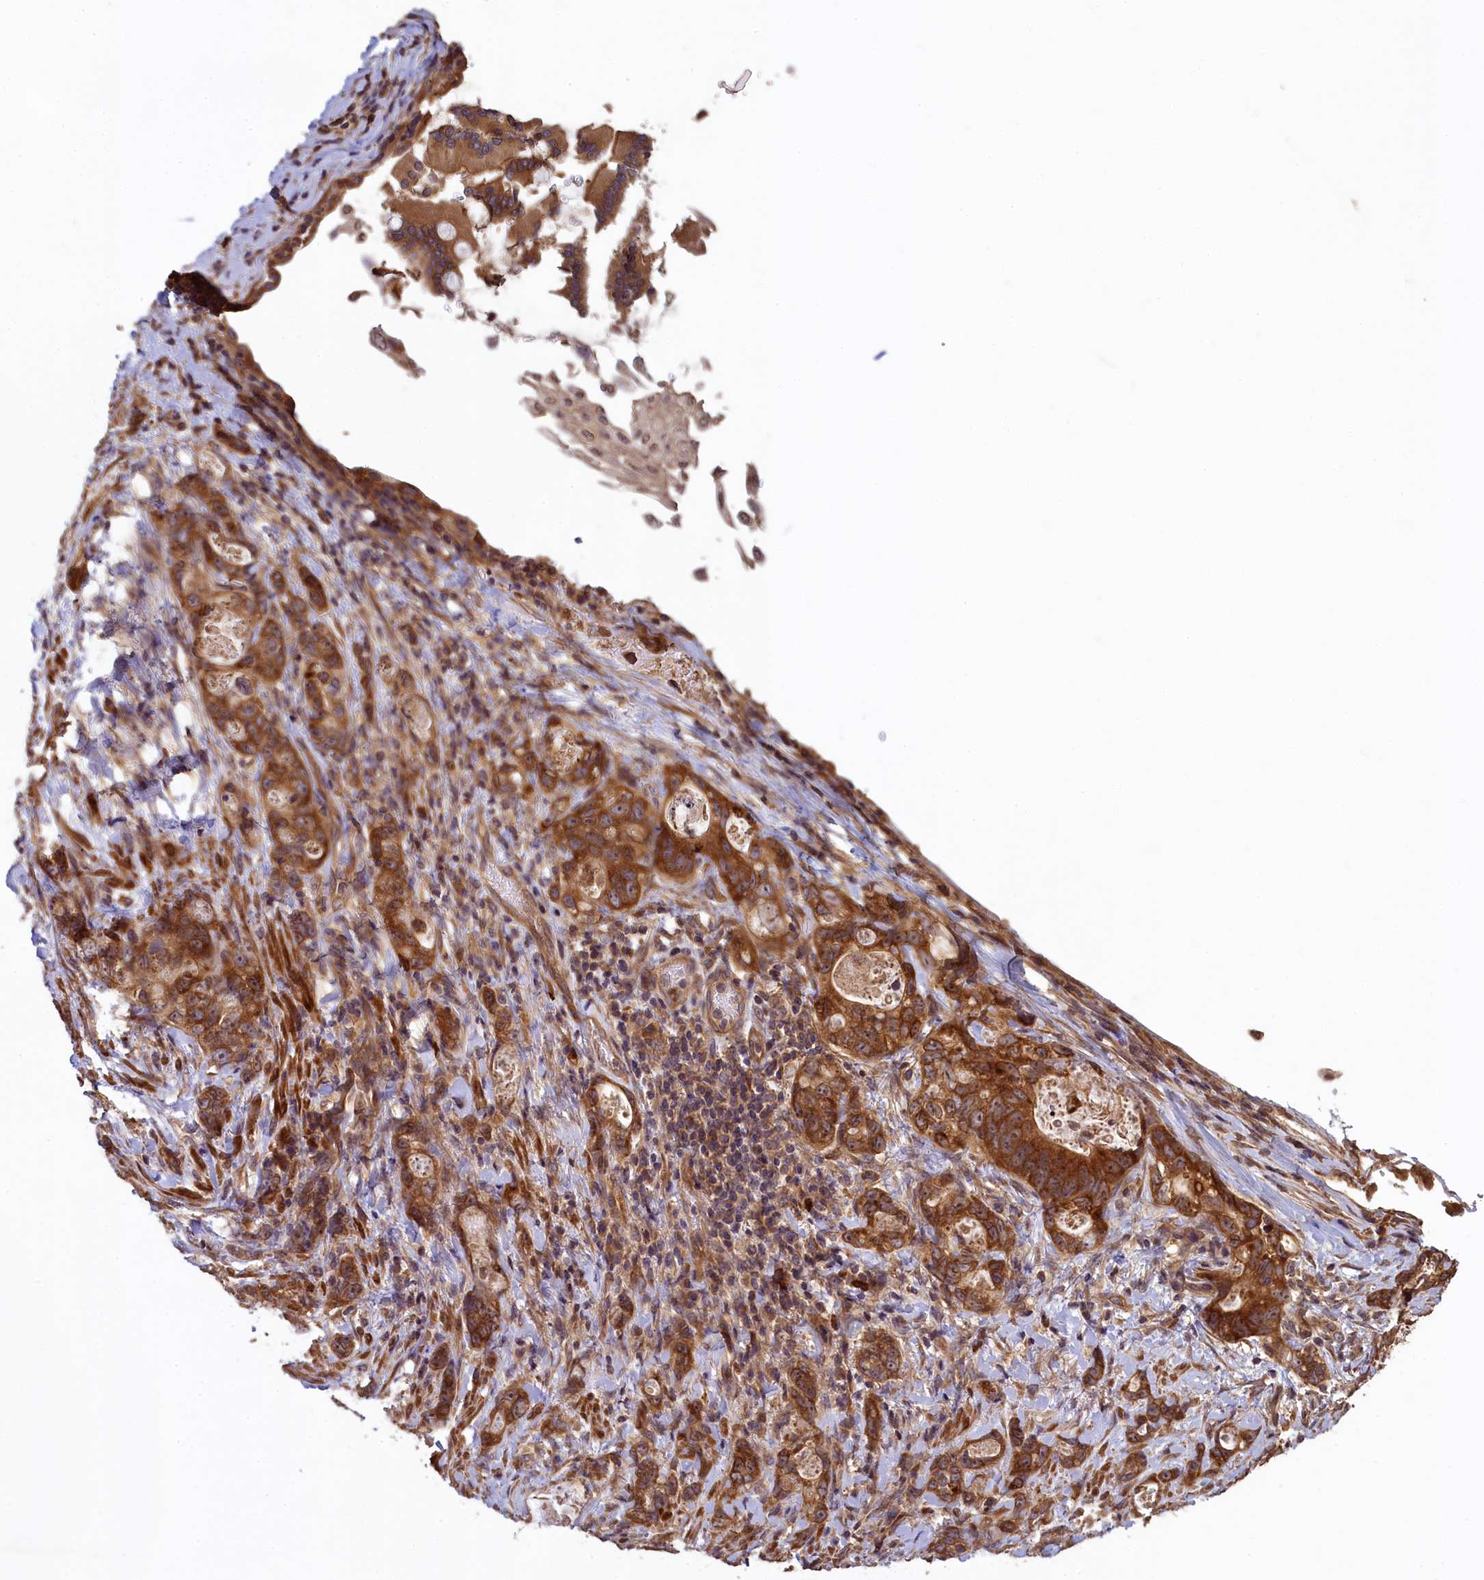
{"staining": {"intensity": "strong", "quantity": ">75%", "location": "cytoplasmic/membranous"}, "tissue": "stomach cancer", "cell_type": "Tumor cells", "image_type": "cancer", "snomed": [{"axis": "morphology", "description": "Normal tissue, NOS"}, {"axis": "morphology", "description": "Adenocarcinoma, NOS"}, {"axis": "topography", "description": "Stomach"}], "caption": "A photomicrograph of adenocarcinoma (stomach) stained for a protein demonstrates strong cytoplasmic/membranous brown staining in tumor cells.", "gene": "NUDT6", "patient": {"sex": "female", "age": 89}}